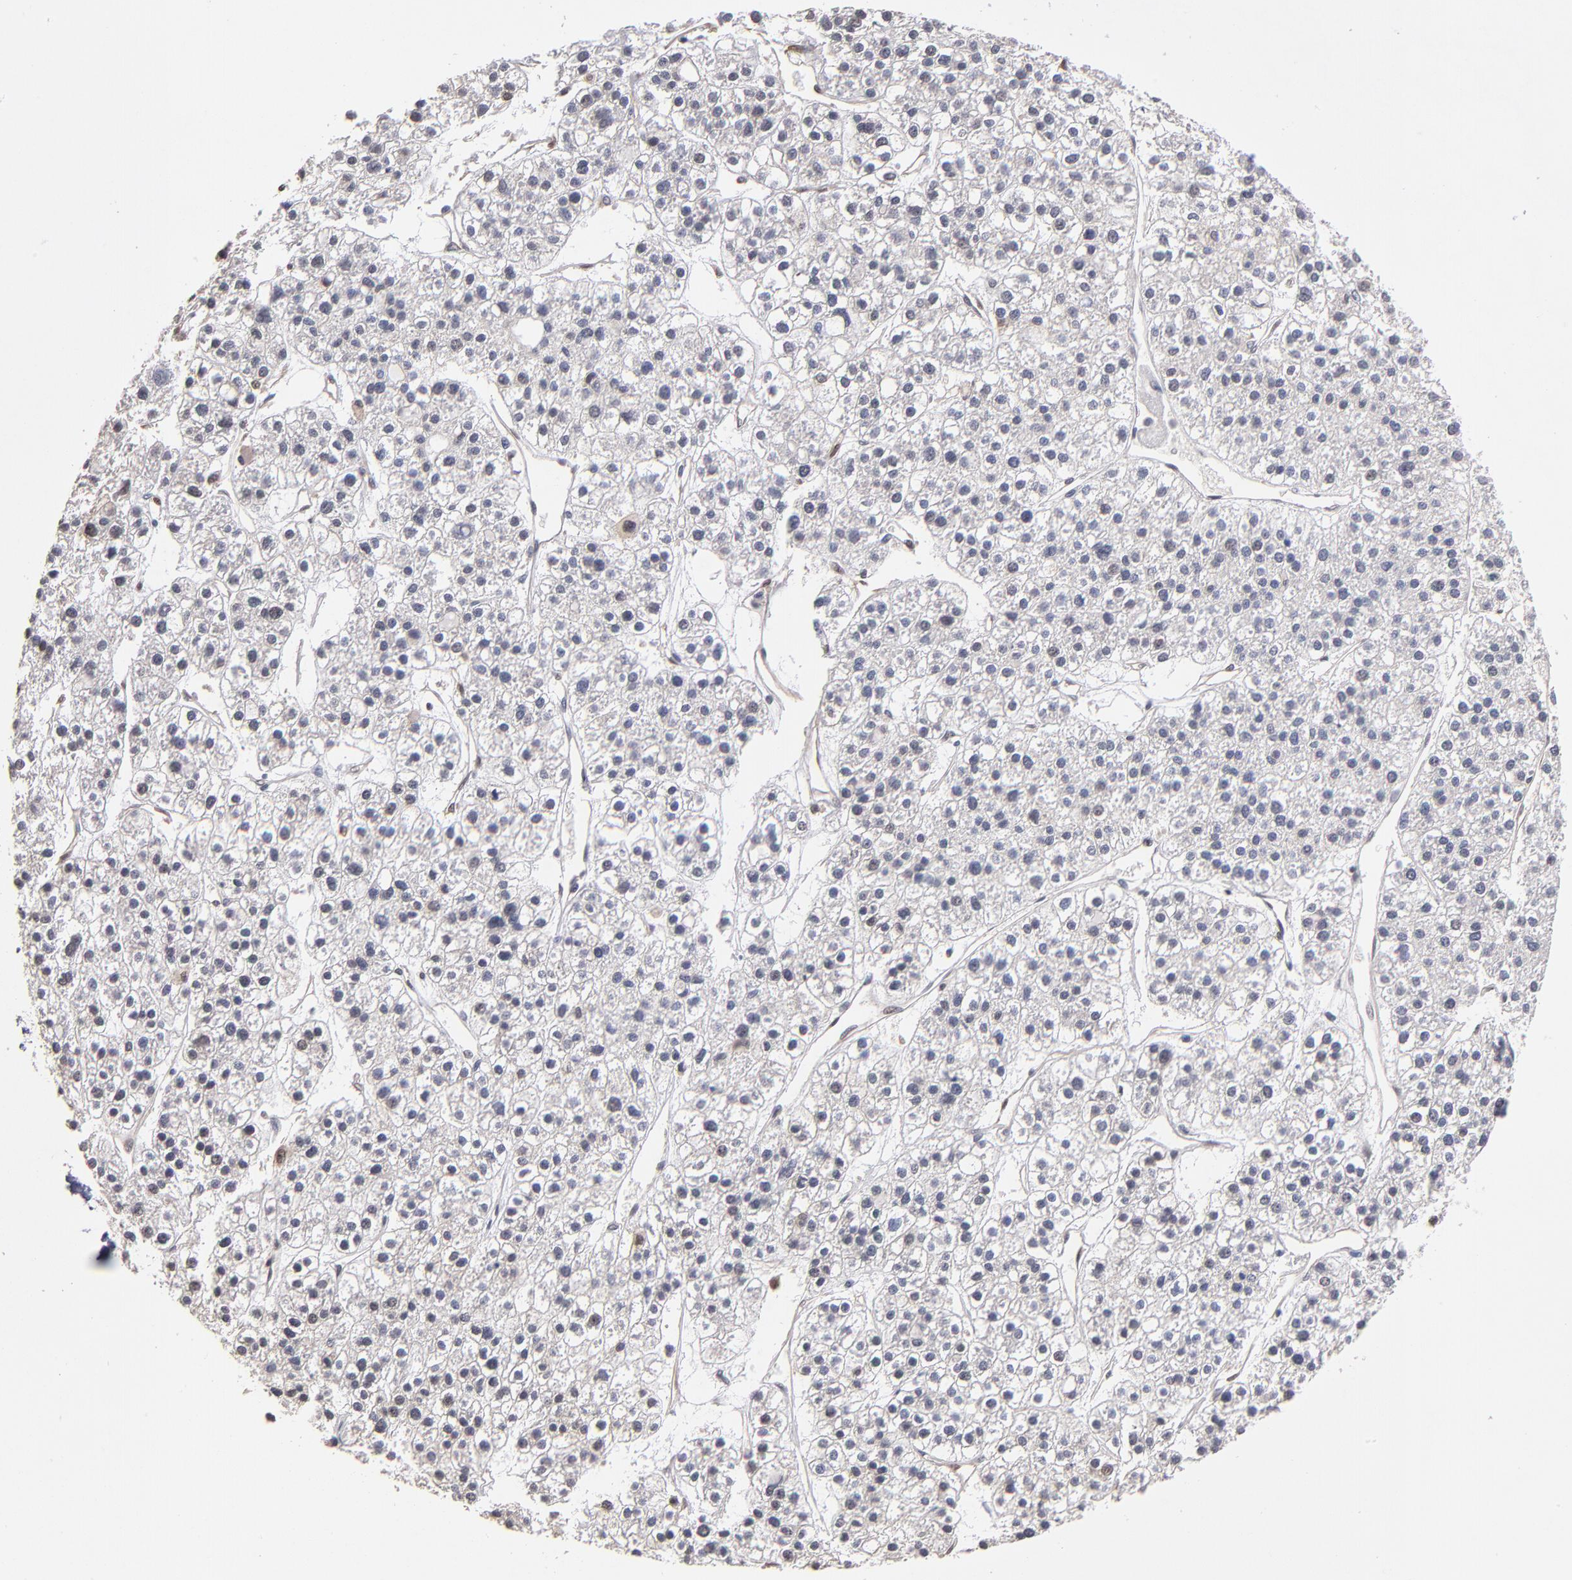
{"staining": {"intensity": "negative", "quantity": "none", "location": "none"}, "tissue": "liver cancer", "cell_type": "Tumor cells", "image_type": "cancer", "snomed": [{"axis": "morphology", "description": "Carcinoma, Hepatocellular, NOS"}, {"axis": "topography", "description": "Liver"}], "caption": "This is an IHC histopathology image of human liver cancer. There is no staining in tumor cells.", "gene": "PSMD10", "patient": {"sex": "female", "age": 85}}